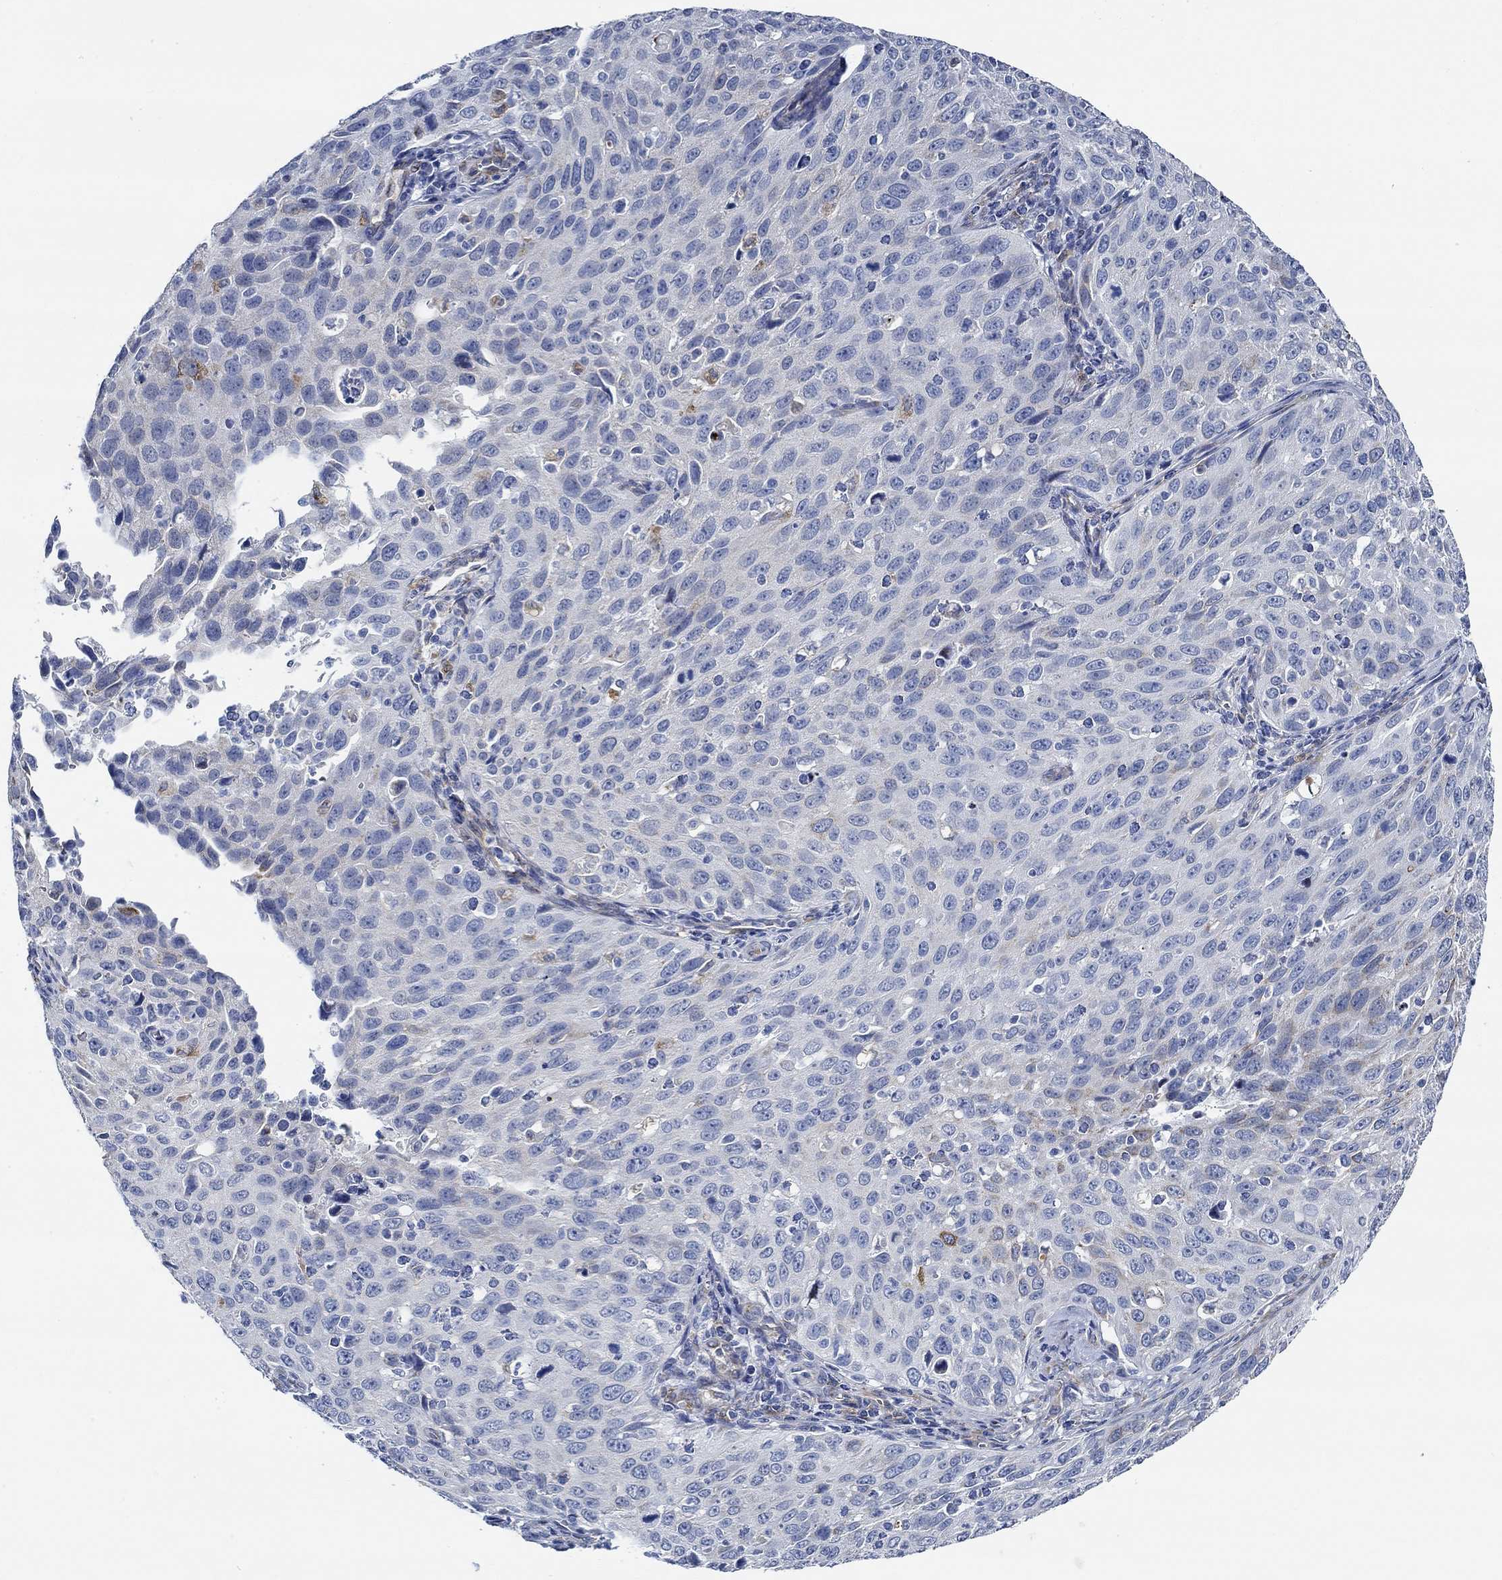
{"staining": {"intensity": "moderate", "quantity": "<25%", "location": "cytoplasmic/membranous"}, "tissue": "cervical cancer", "cell_type": "Tumor cells", "image_type": "cancer", "snomed": [{"axis": "morphology", "description": "Squamous cell carcinoma, NOS"}, {"axis": "topography", "description": "Cervix"}], "caption": "Protein staining displays moderate cytoplasmic/membranous staining in approximately <25% of tumor cells in cervical cancer.", "gene": "HECW2", "patient": {"sex": "female", "age": 26}}